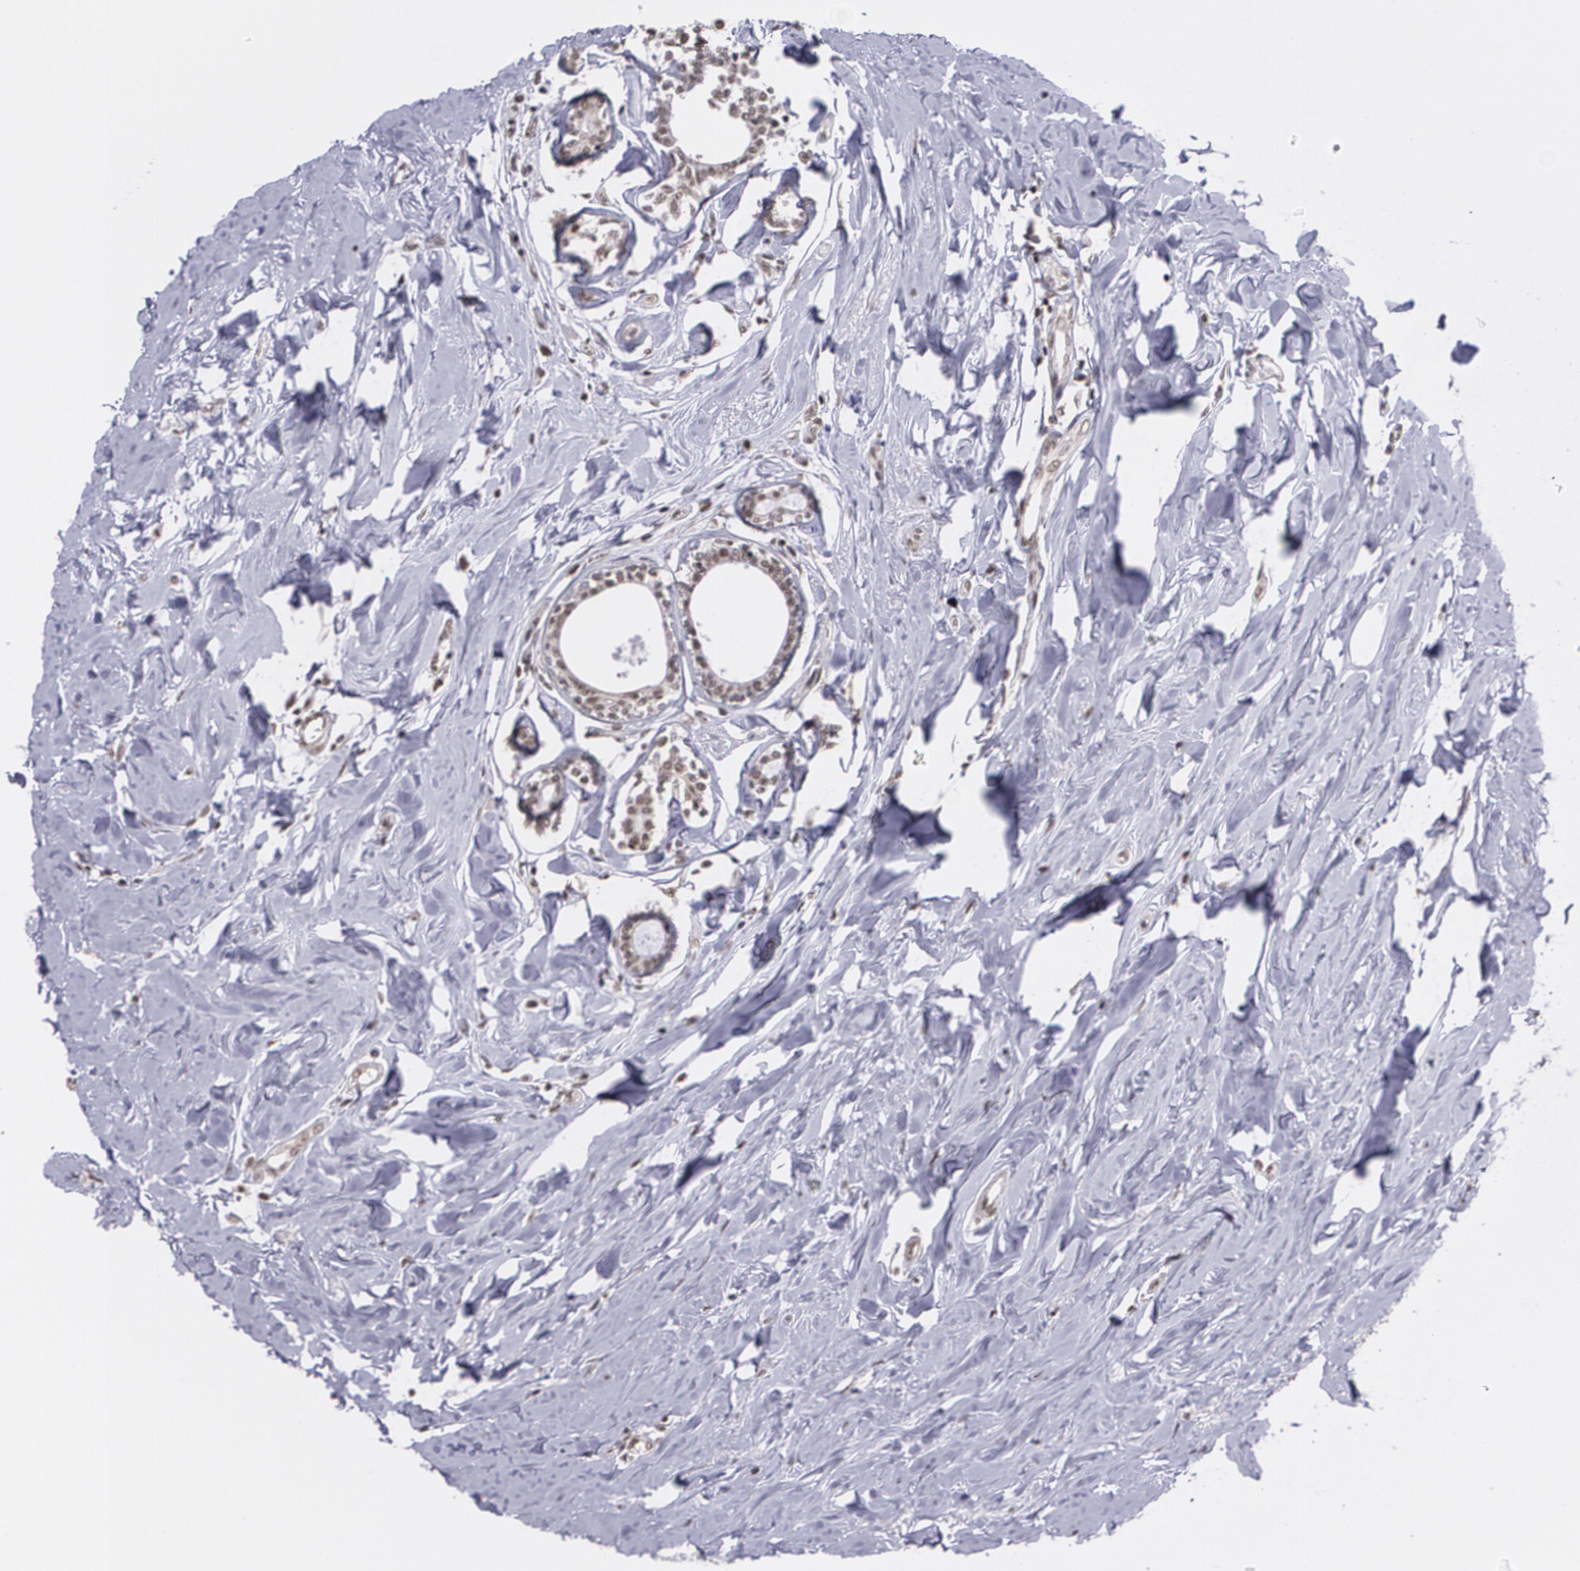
{"staining": {"intensity": "weak", "quantity": ">75%", "location": "cytoplasmic/membranous,nuclear"}, "tissue": "breast cancer", "cell_type": "Tumor cells", "image_type": "cancer", "snomed": [{"axis": "morphology", "description": "Lobular carcinoma"}, {"axis": "topography", "description": "Breast"}], "caption": "Human breast cancer (lobular carcinoma) stained with a protein marker shows weak staining in tumor cells.", "gene": "C6orf15", "patient": {"sex": "female", "age": 51}}